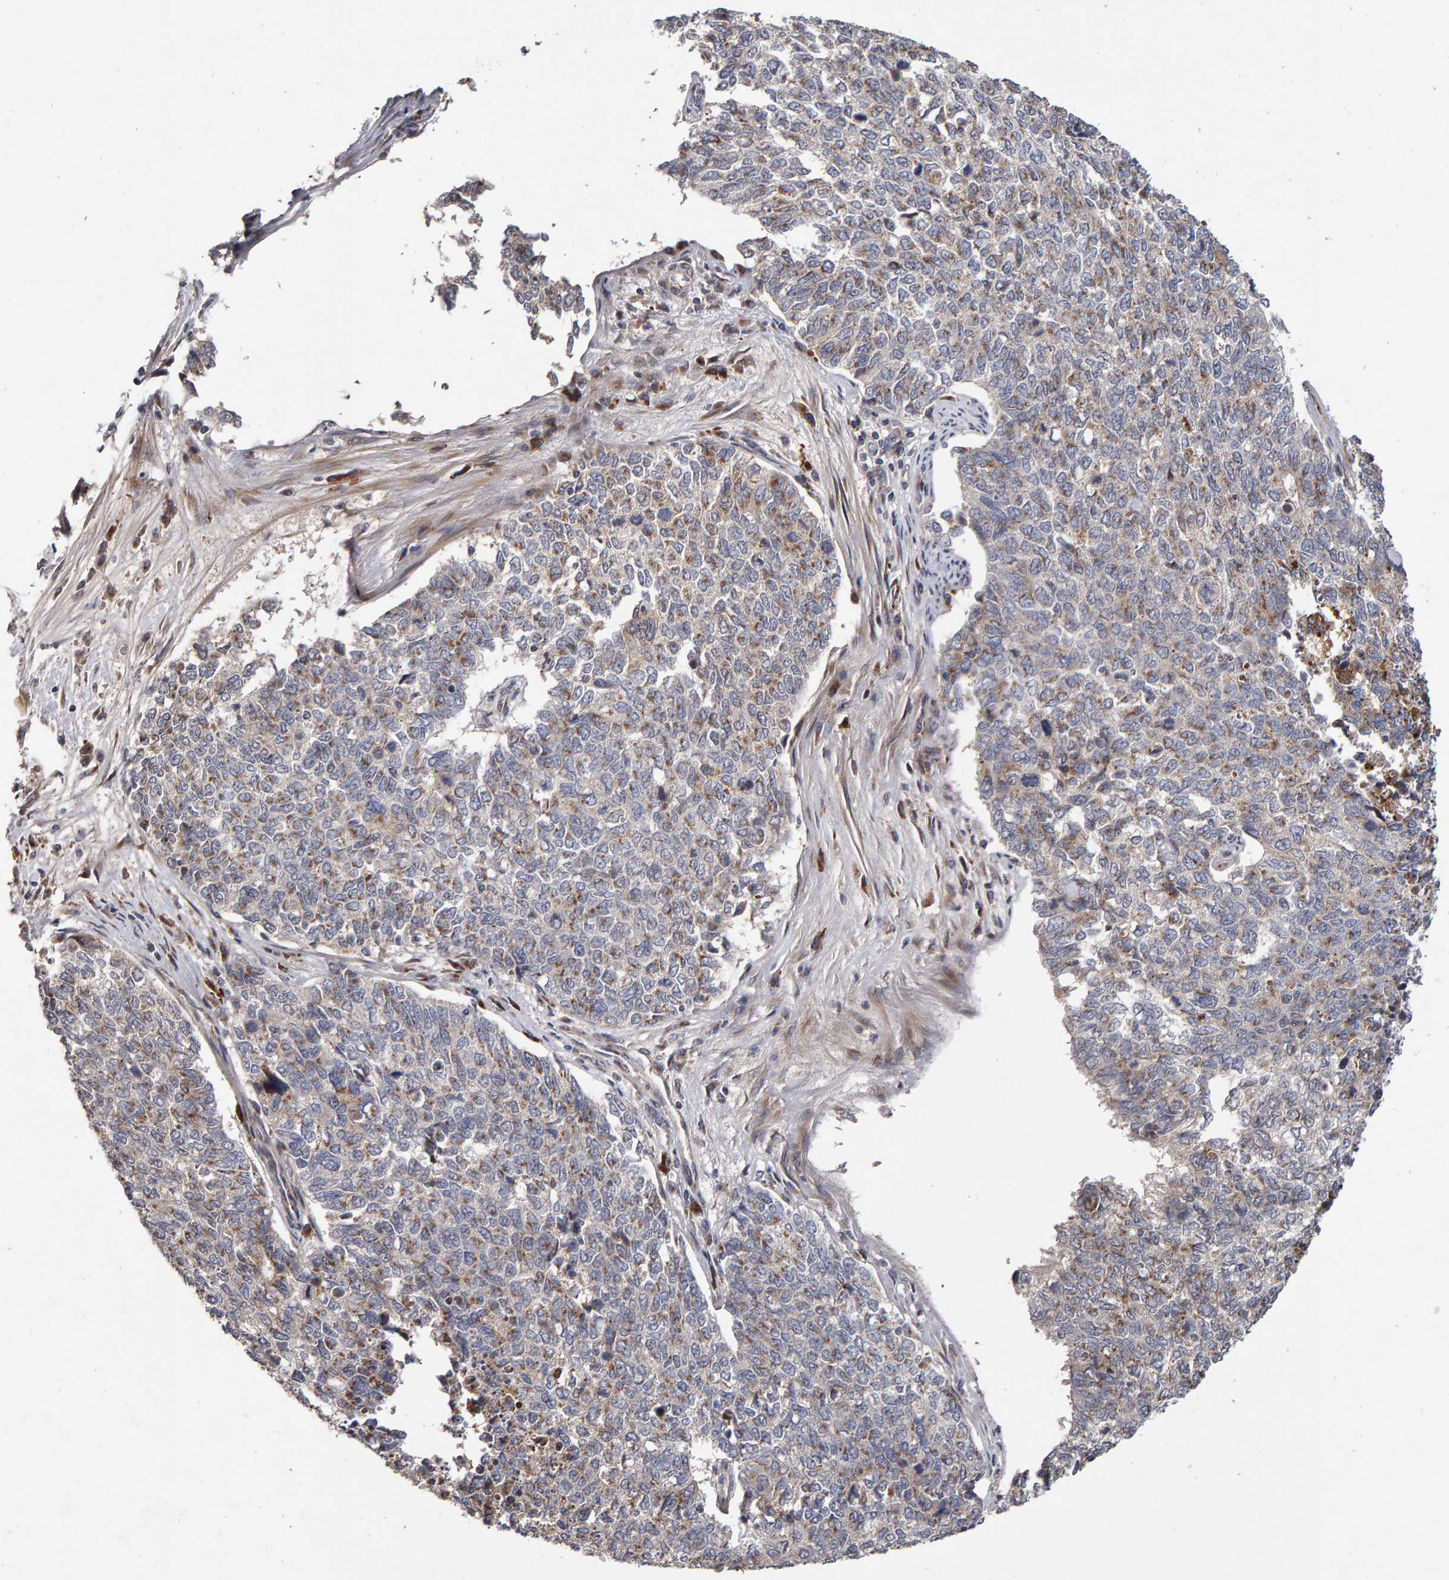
{"staining": {"intensity": "moderate", "quantity": "25%-75%", "location": "cytoplasmic/membranous"}, "tissue": "cervical cancer", "cell_type": "Tumor cells", "image_type": "cancer", "snomed": [{"axis": "morphology", "description": "Squamous cell carcinoma, NOS"}, {"axis": "topography", "description": "Cervix"}], "caption": "This is a micrograph of immunohistochemistry (IHC) staining of cervical cancer (squamous cell carcinoma), which shows moderate positivity in the cytoplasmic/membranous of tumor cells.", "gene": "CANT1", "patient": {"sex": "female", "age": 63}}